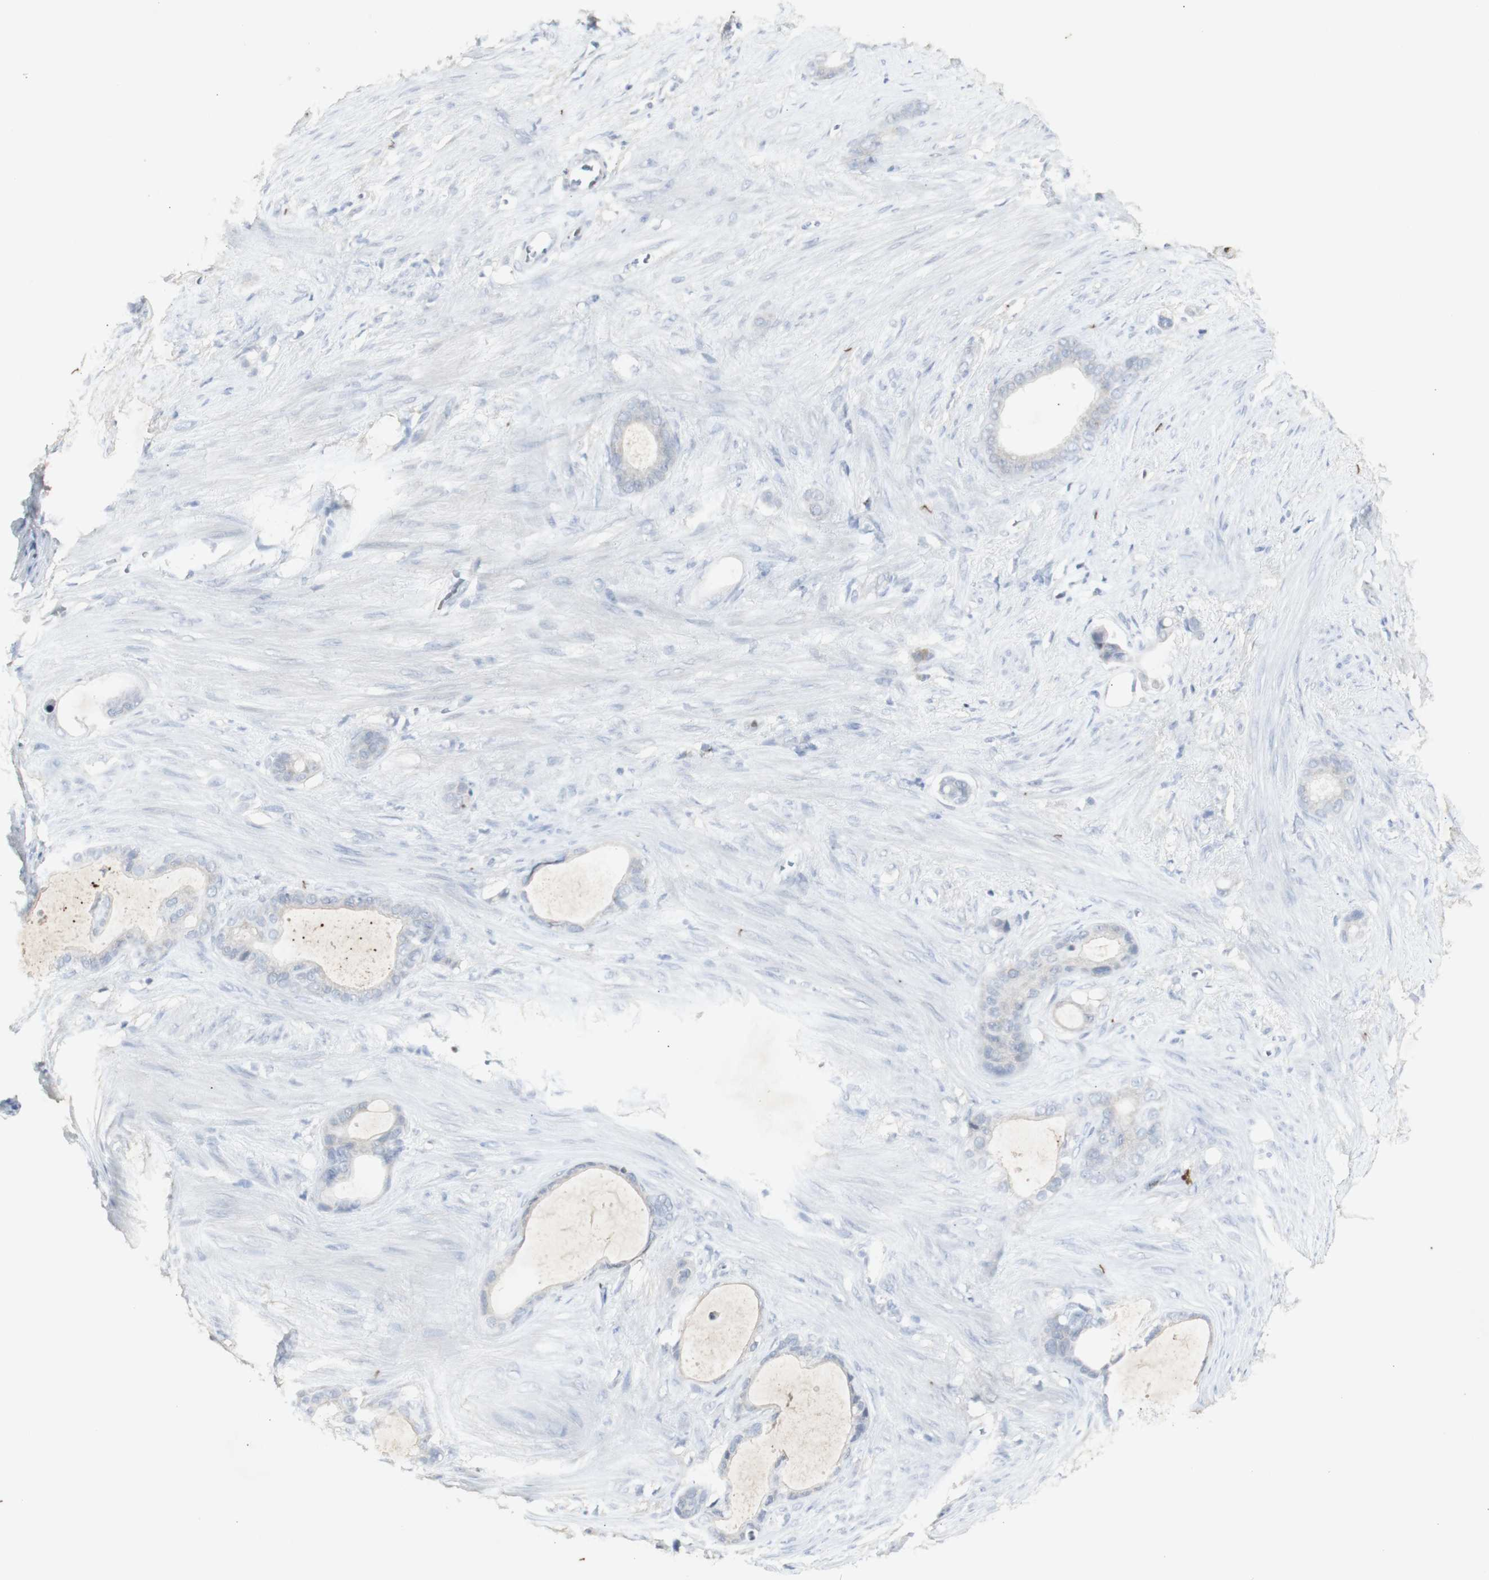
{"staining": {"intensity": "negative", "quantity": "none", "location": "none"}, "tissue": "stomach cancer", "cell_type": "Tumor cells", "image_type": "cancer", "snomed": [{"axis": "morphology", "description": "Adenocarcinoma, NOS"}, {"axis": "topography", "description": "Stomach"}], "caption": "An image of human stomach cancer is negative for staining in tumor cells. Brightfield microscopy of IHC stained with DAB (brown) and hematoxylin (blue), captured at high magnification.", "gene": "INS", "patient": {"sex": "female", "age": 75}}